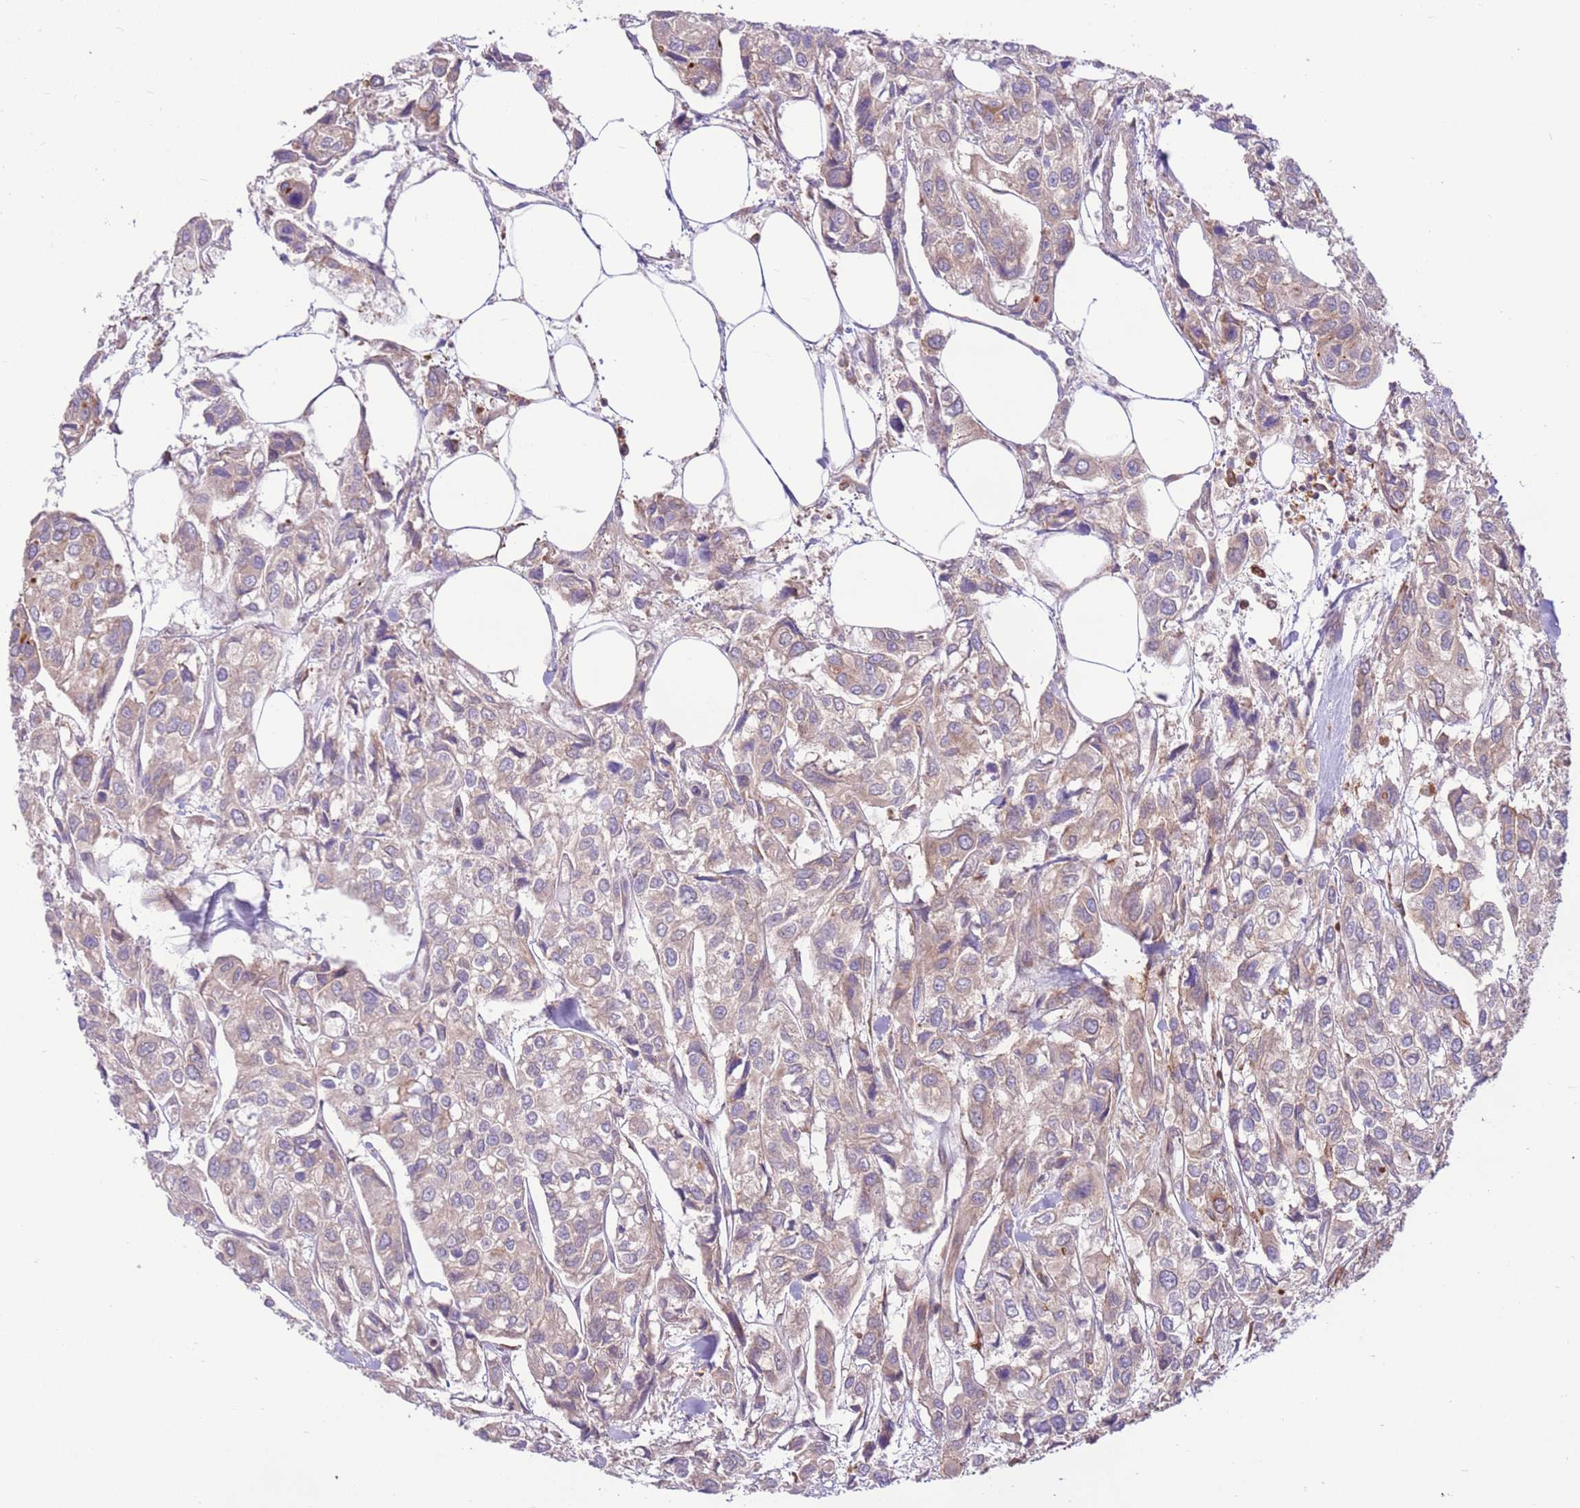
{"staining": {"intensity": "weak", "quantity": ">75%", "location": "cytoplasmic/membranous"}, "tissue": "urothelial cancer", "cell_type": "Tumor cells", "image_type": "cancer", "snomed": [{"axis": "morphology", "description": "Urothelial carcinoma, High grade"}, {"axis": "topography", "description": "Urinary bladder"}], "caption": "Tumor cells reveal low levels of weak cytoplasmic/membranous staining in approximately >75% of cells in human urothelial cancer.", "gene": "DDX19B", "patient": {"sex": "male", "age": 67}}